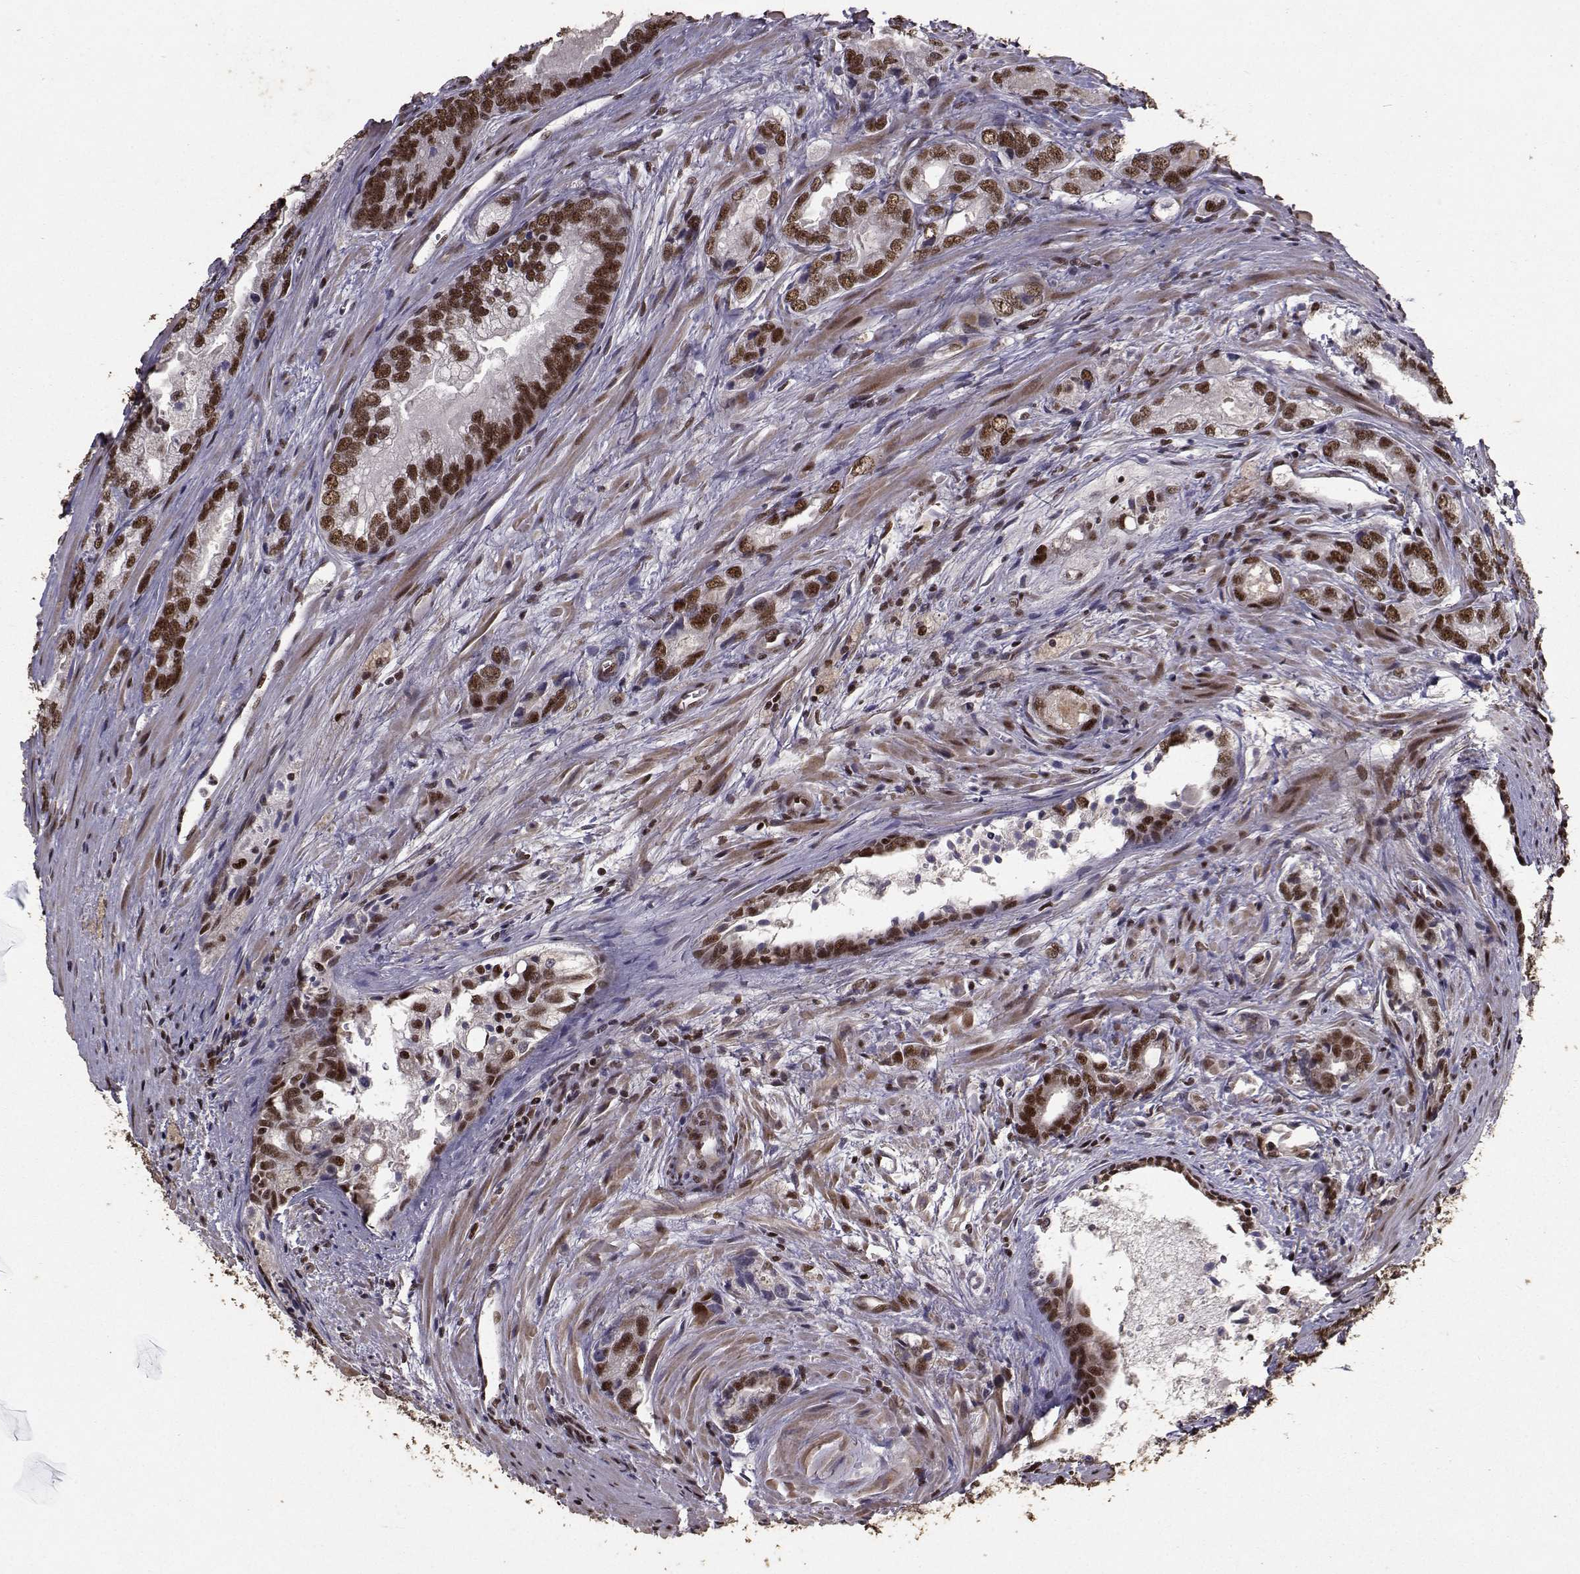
{"staining": {"intensity": "strong", "quantity": ">75%", "location": "nuclear"}, "tissue": "prostate cancer", "cell_type": "Tumor cells", "image_type": "cancer", "snomed": [{"axis": "morphology", "description": "Adenocarcinoma, NOS"}, {"axis": "morphology", "description": "Adenocarcinoma, High grade"}, {"axis": "topography", "description": "Prostate"}], "caption": "Prostate cancer (adenocarcinoma) stained with a protein marker exhibits strong staining in tumor cells.", "gene": "SF1", "patient": {"sex": "male", "age": 70}}